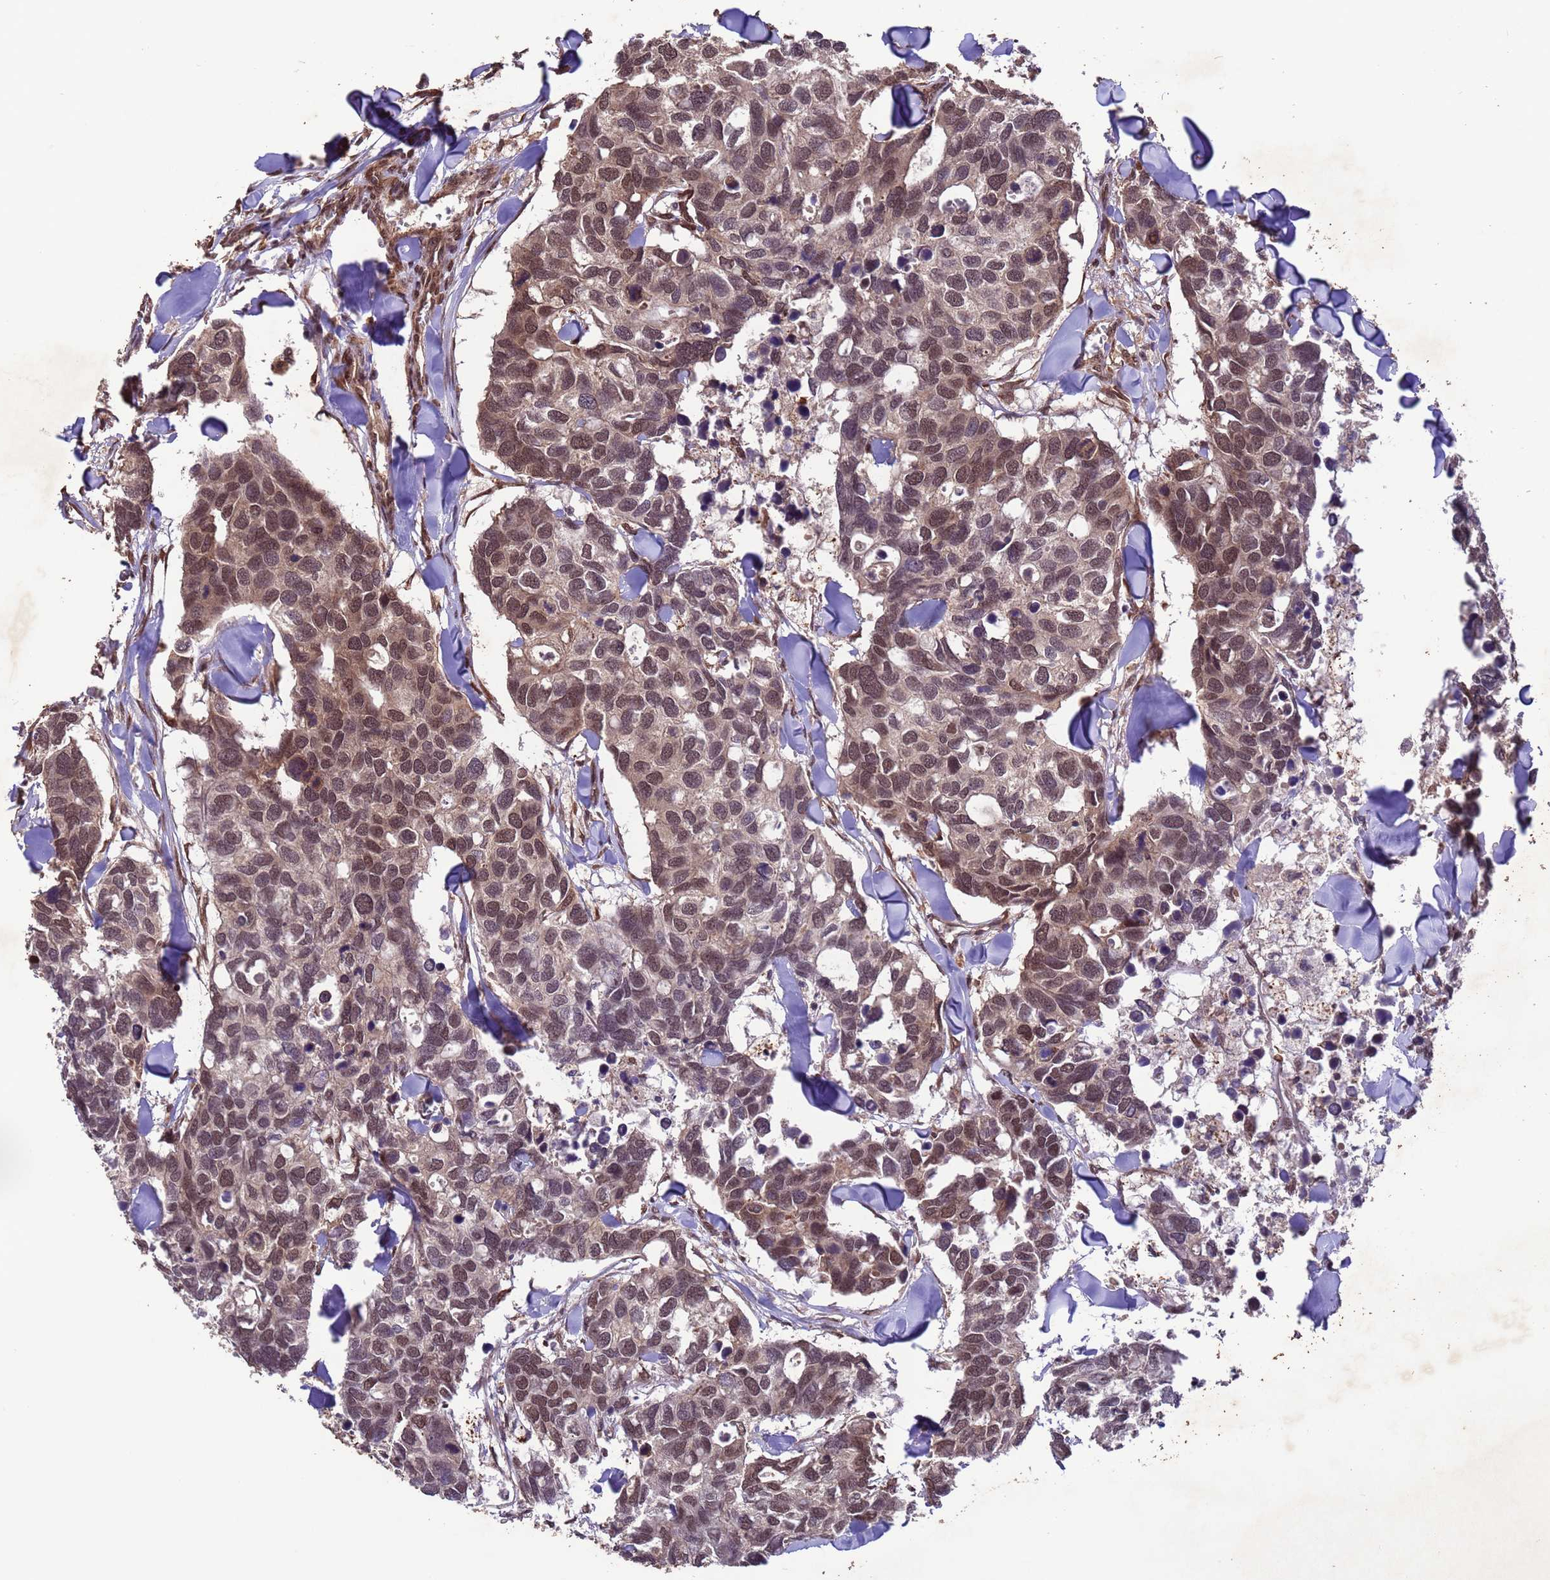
{"staining": {"intensity": "moderate", "quantity": ">75%", "location": "nuclear"}, "tissue": "breast cancer", "cell_type": "Tumor cells", "image_type": "cancer", "snomed": [{"axis": "morphology", "description": "Duct carcinoma"}, {"axis": "topography", "description": "Breast"}], "caption": "High-power microscopy captured an immunohistochemistry (IHC) micrograph of breast cancer (intraductal carcinoma), revealing moderate nuclear positivity in approximately >75% of tumor cells.", "gene": "VSTM4", "patient": {"sex": "female", "age": 83}}